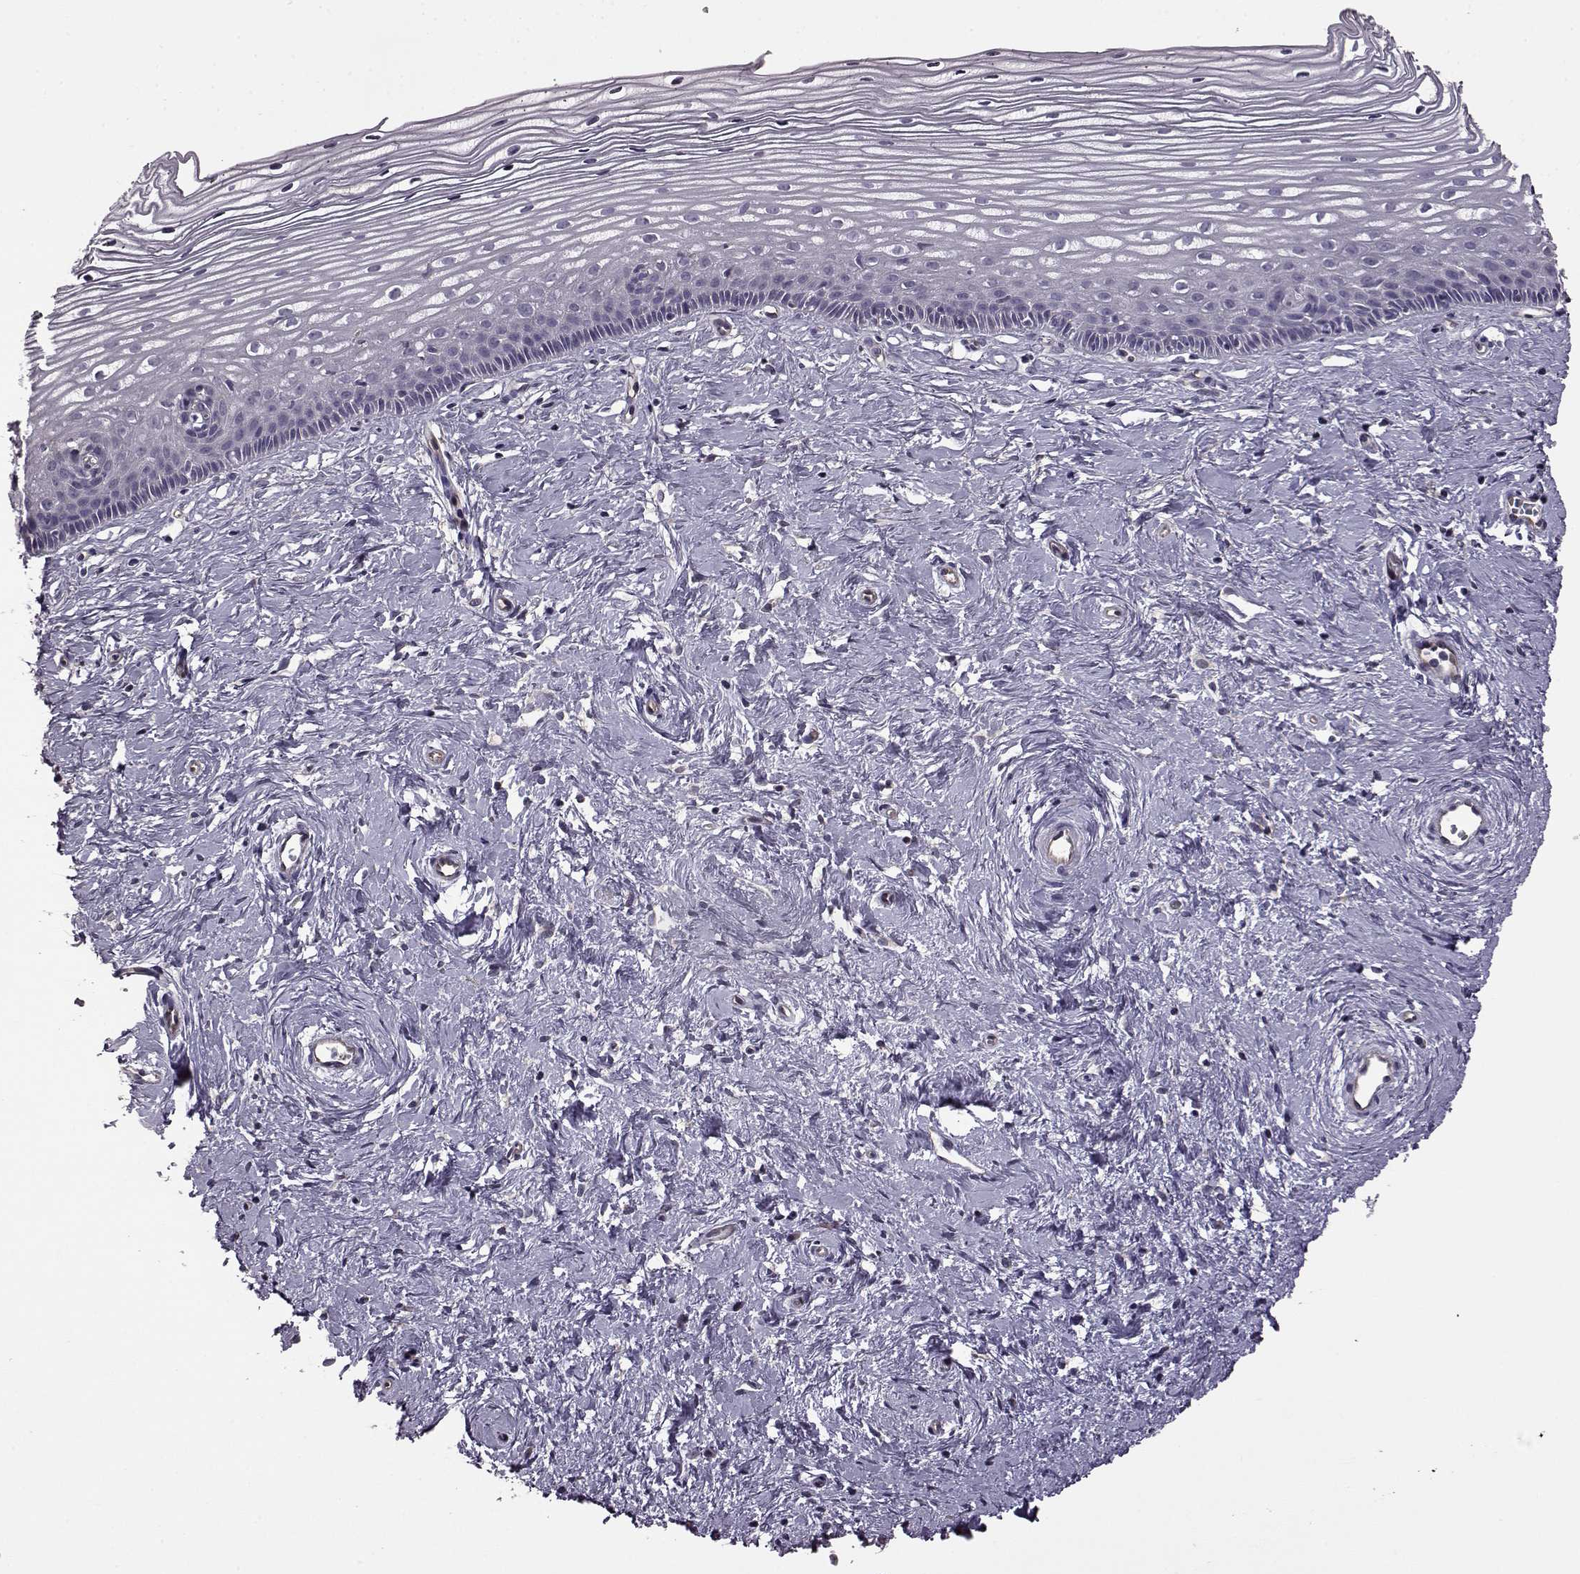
{"staining": {"intensity": "negative", "quantity": "none", "location": "none"}, "tissue": "cervix", "cell_type": "Glandular cells", "image_type": "normal", "snomed": [{"axis": "morphology", "description": "Normal tissue, NOS"}, {"axis": "topography", "description": "Cervix"}], "caption": "IHC histopathology image of normal cervix: human cervix stained with DAB (3,3'-diaminobenzidine) shows no significant protein expression in glandular cells.", "gene": "EDDM3B", "patient": {"sex": "female", "age": 40}}